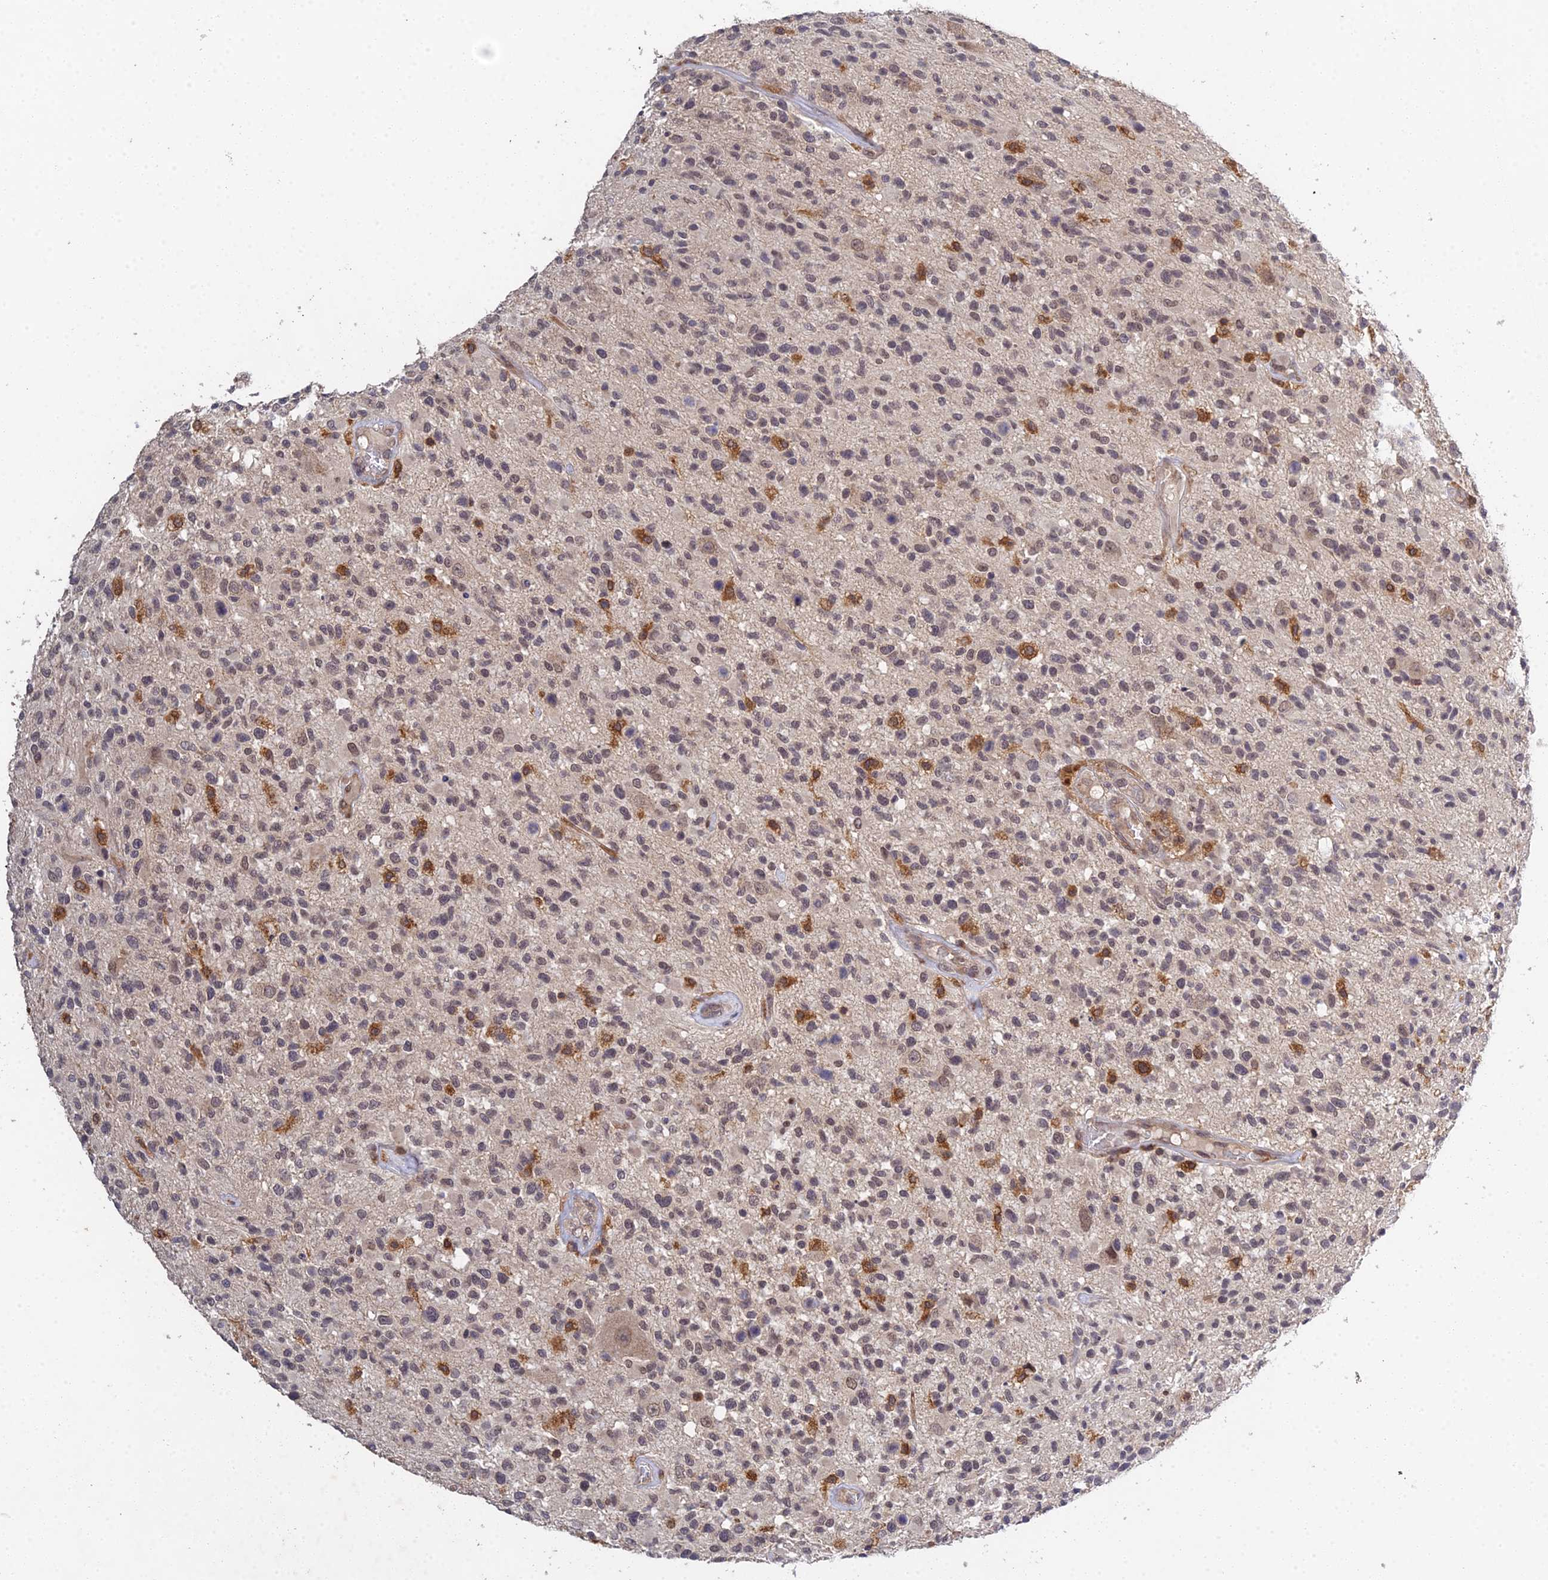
{"staining": {"intensity": "weak", "quantity": ">75%", "location": "nuclear"}, "tissue": "glioma", "cell_type": "Tumor cells", "image_type": "cancer", "snomed": [{"axis": "morphology", "description": "Glioma, malignant, High grade"}, {"axis": "morphology", "description": "Glioblastoma, NOS"}, {"axis": "topography", "description": "Brain"}], "caption": "An image of human glioblastoma stained for a protein shows weak nuclear brown staining in tumor cells.", "gene": "TPRX1", "patient": {"sex": "male", "age": 60}}